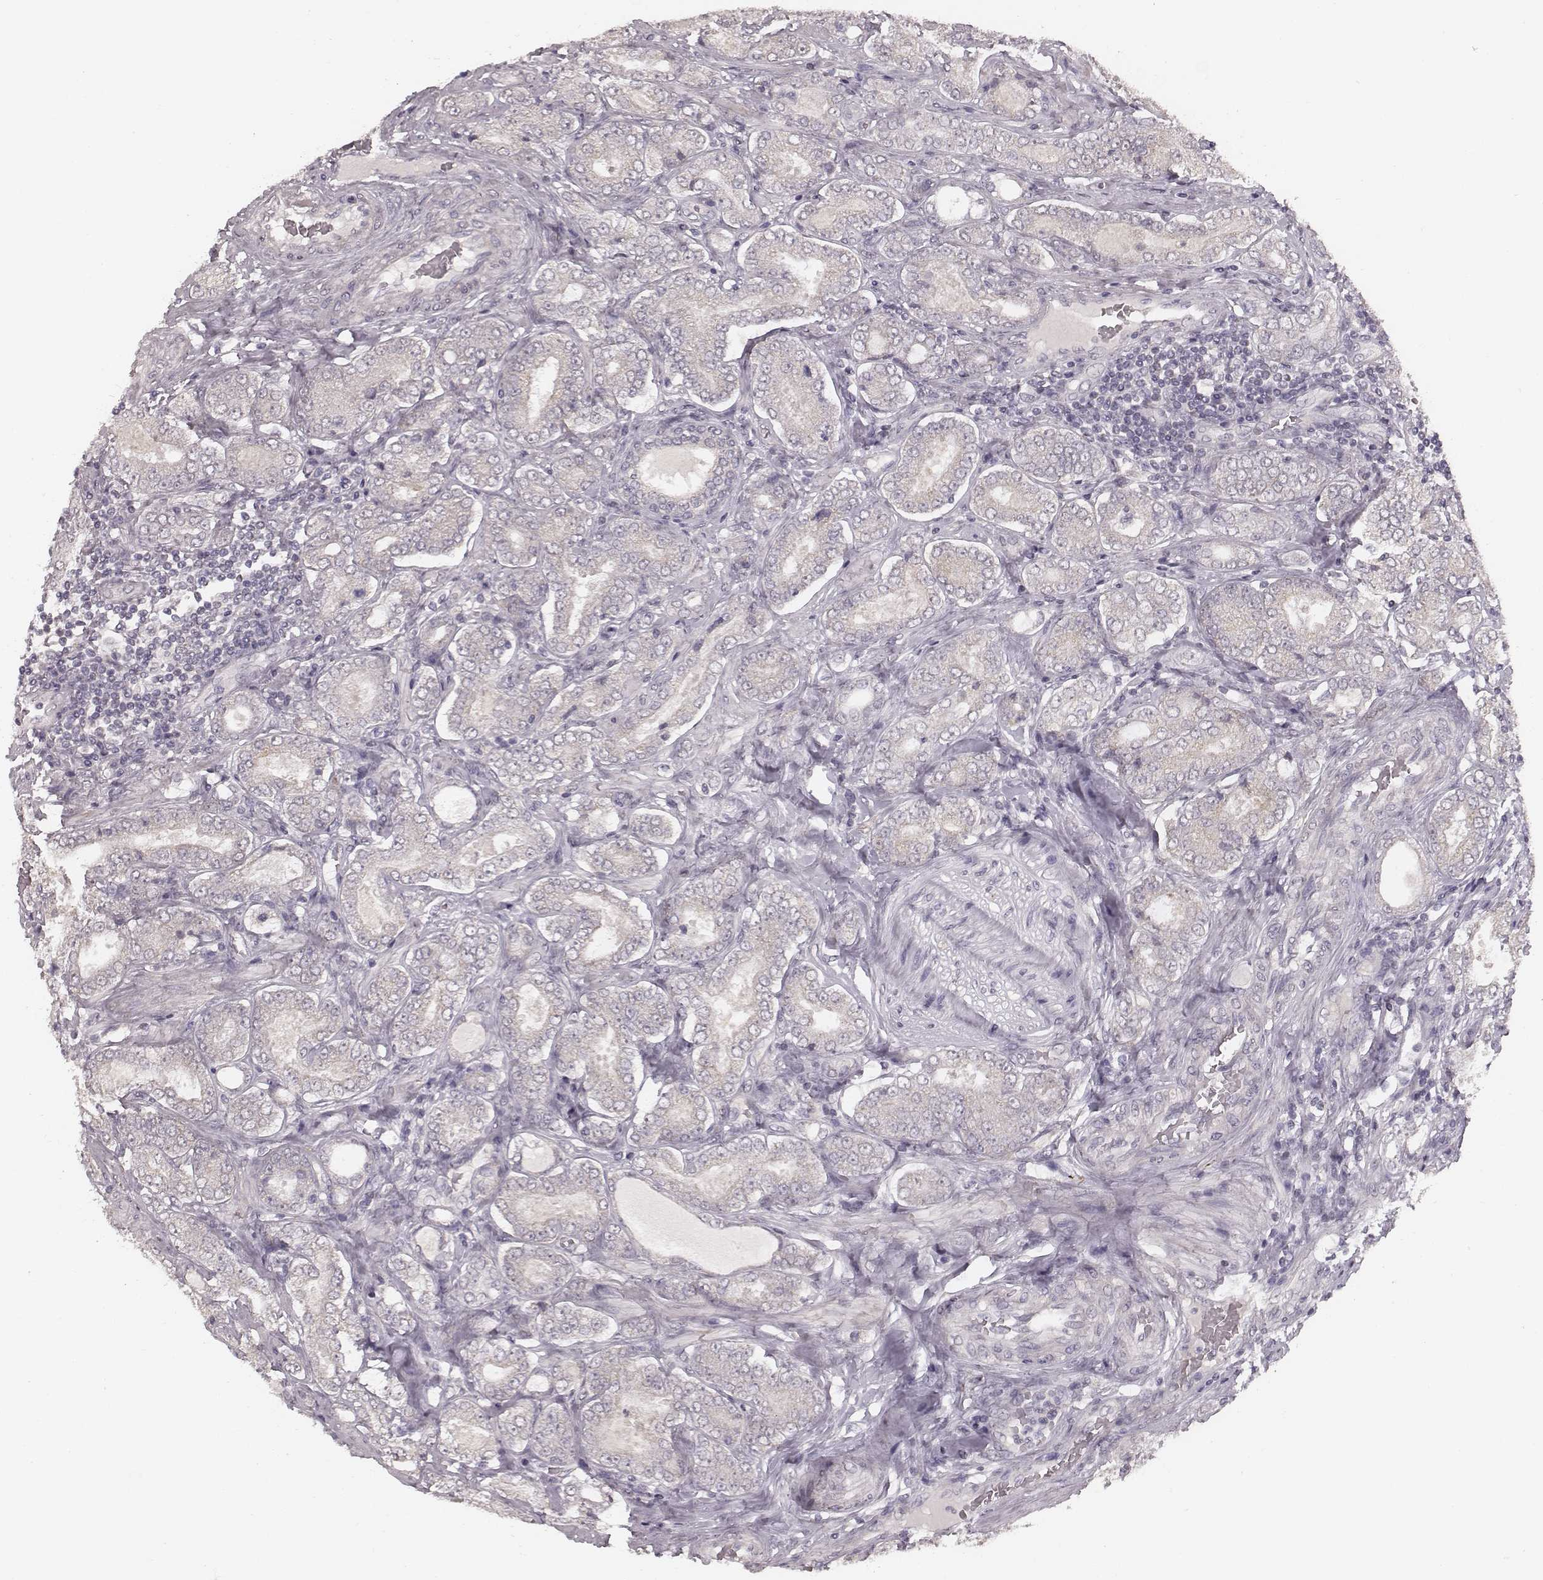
{"staining": {"intensity": "negative", "quantity": "none", "location": "none"}, "tissue": "prostate cancer", "cell_type": "Tumor cells", "image_type": "cancer", "snomed": [{"axis": "morphology", "description": "Adenocarcinoma, NOS"}, {"axis": "topography", "description": "Prostate"}], "caption": "Tumor cells are negative for protein expression in human prostate cancer.", "gene": "SLC7A4", "patient": {"sex": "male", "age": 64}}